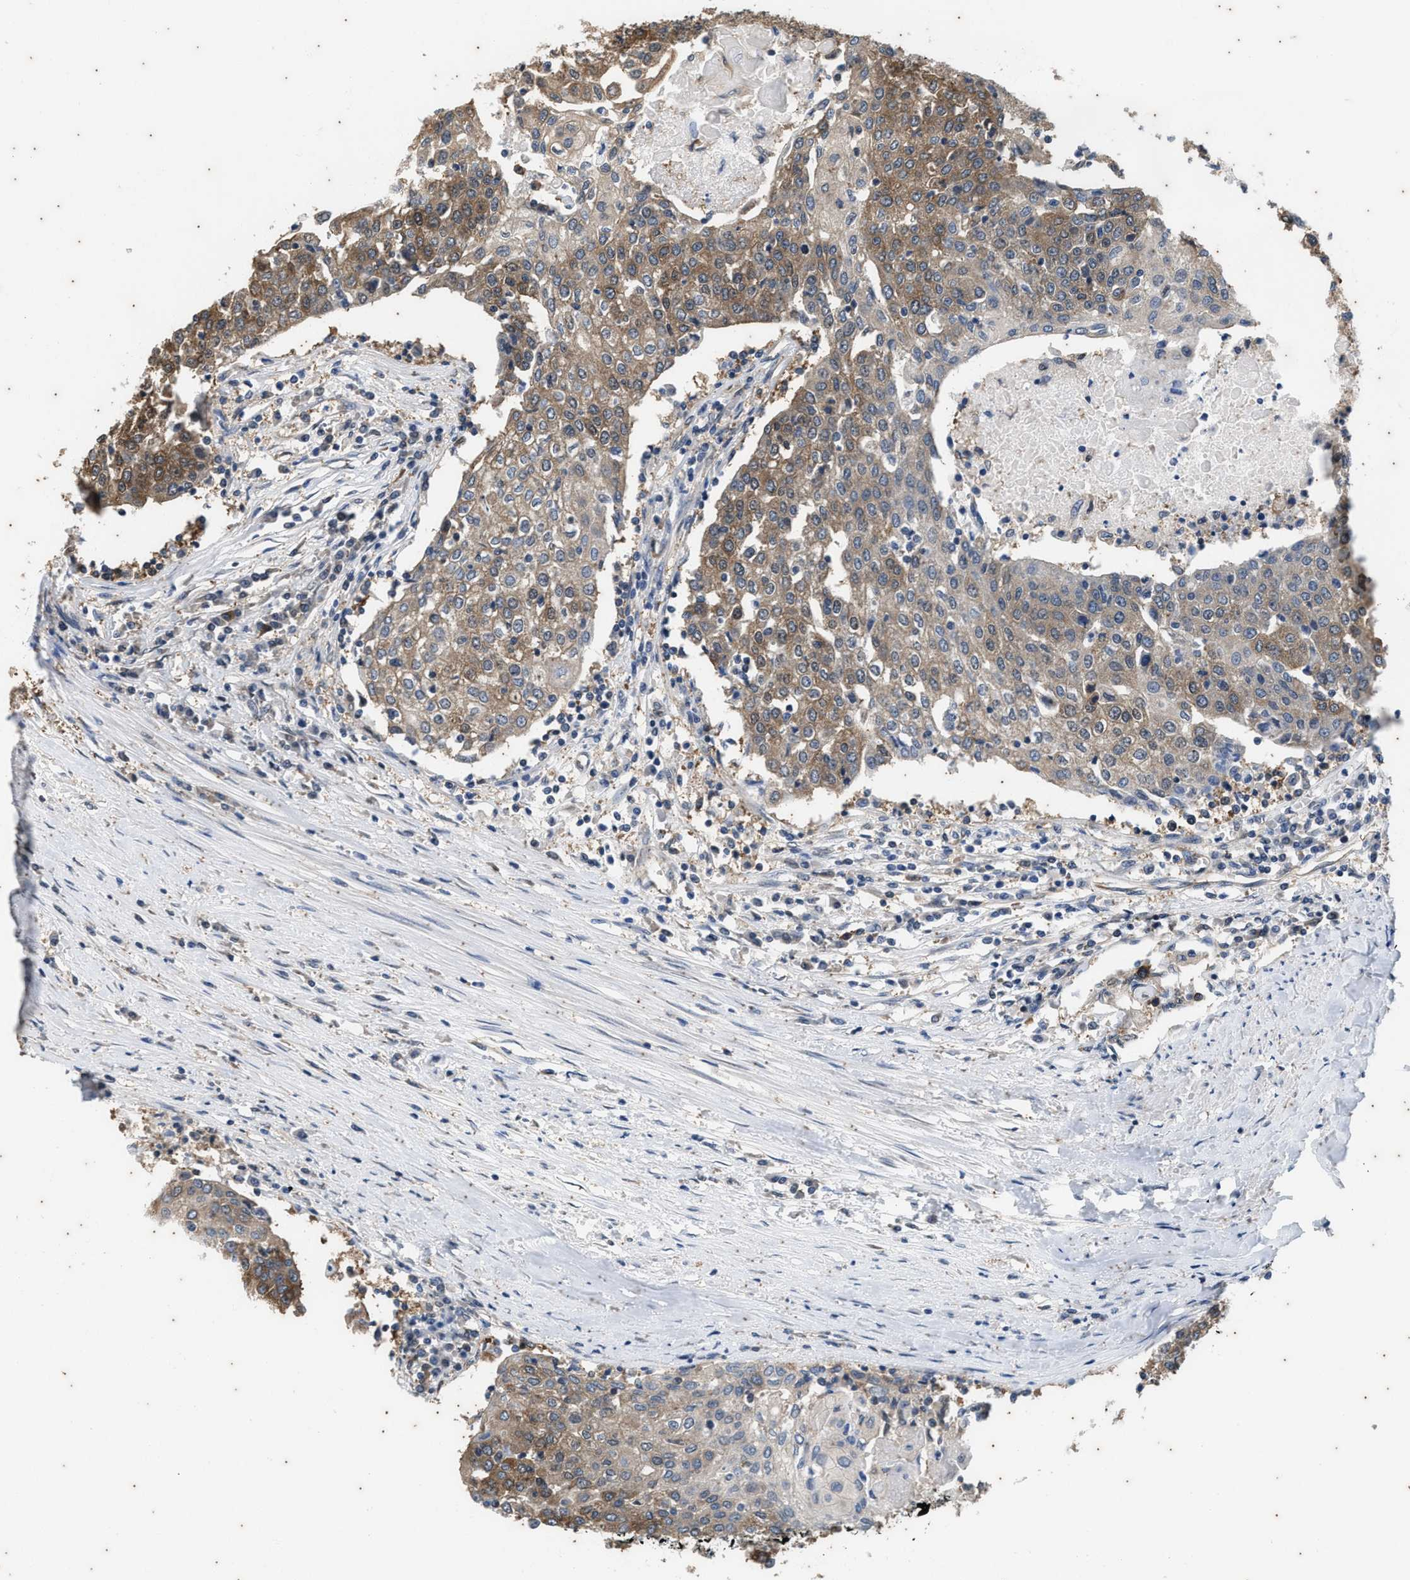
{"staining": {"intensity": "moderate", "quantity": ">75%", "location": "cytoplasmic/membranous"}, "tissue": "urothelial cancer", "cell_type": "Tumor cells", "image_type": "cancer", "snomed": [{"axis": "morphology", "description": "Urothelial carcinoma, High grade"}, {"axis": "topography", "description": "Urinary bladder"}], "caption": "Urothelial cancer stained for a protein shows moderate cytoplasmic/membranous positivity in tumor cells. Using DAB (brown) and hematoxylin (blue) stains, captured at high magnification using brightfield microscopy.", "gene": "COX19", "patient": {"sex": "female", "age": 85}}